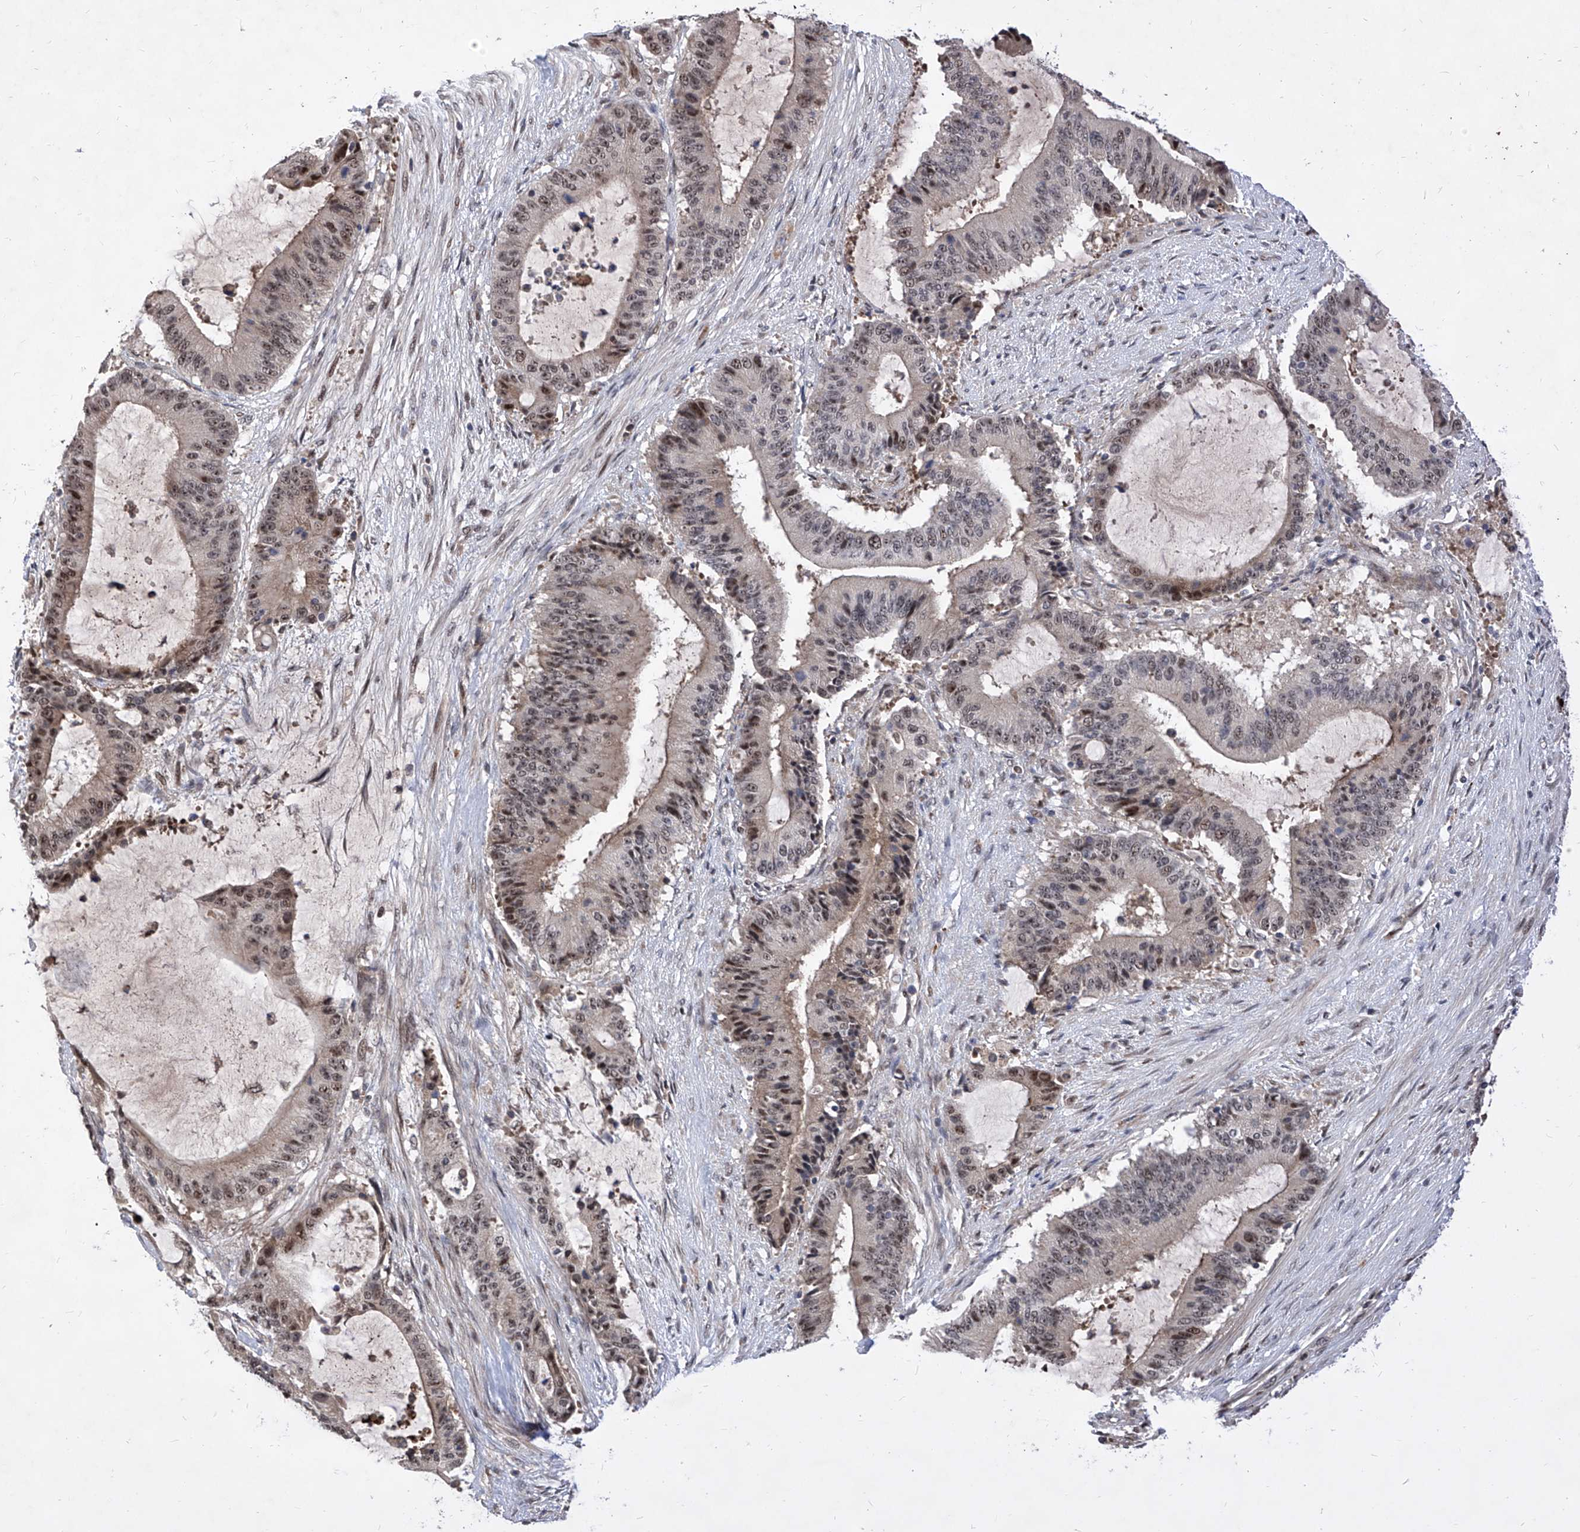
{"staining": {"intensity": "moderate", "quantity": "25%-75%", "location": "nuclear"}, "tissue": "liver cancer", "cell_type": "Tumor cells", "image_type": "cancer", "snomed": [{"axis": "morphology", "description": "Normal tissue, NOS"}, {"axis": "morphology", "description": "Cholangiocarcinoma"}, {"axis": "topography", "description": "Liver"}, {"axis": "topography", "description": "Peripheral nerve tissue"}], "caption": "Liver cholangiocarcinoma stained for a protein (brown) exhibits moderate nuclear positive expression in approximately 25%-75% of tumor cells.", "gene": "LGR4", "patient": {"sex": "female", "age": 73}}